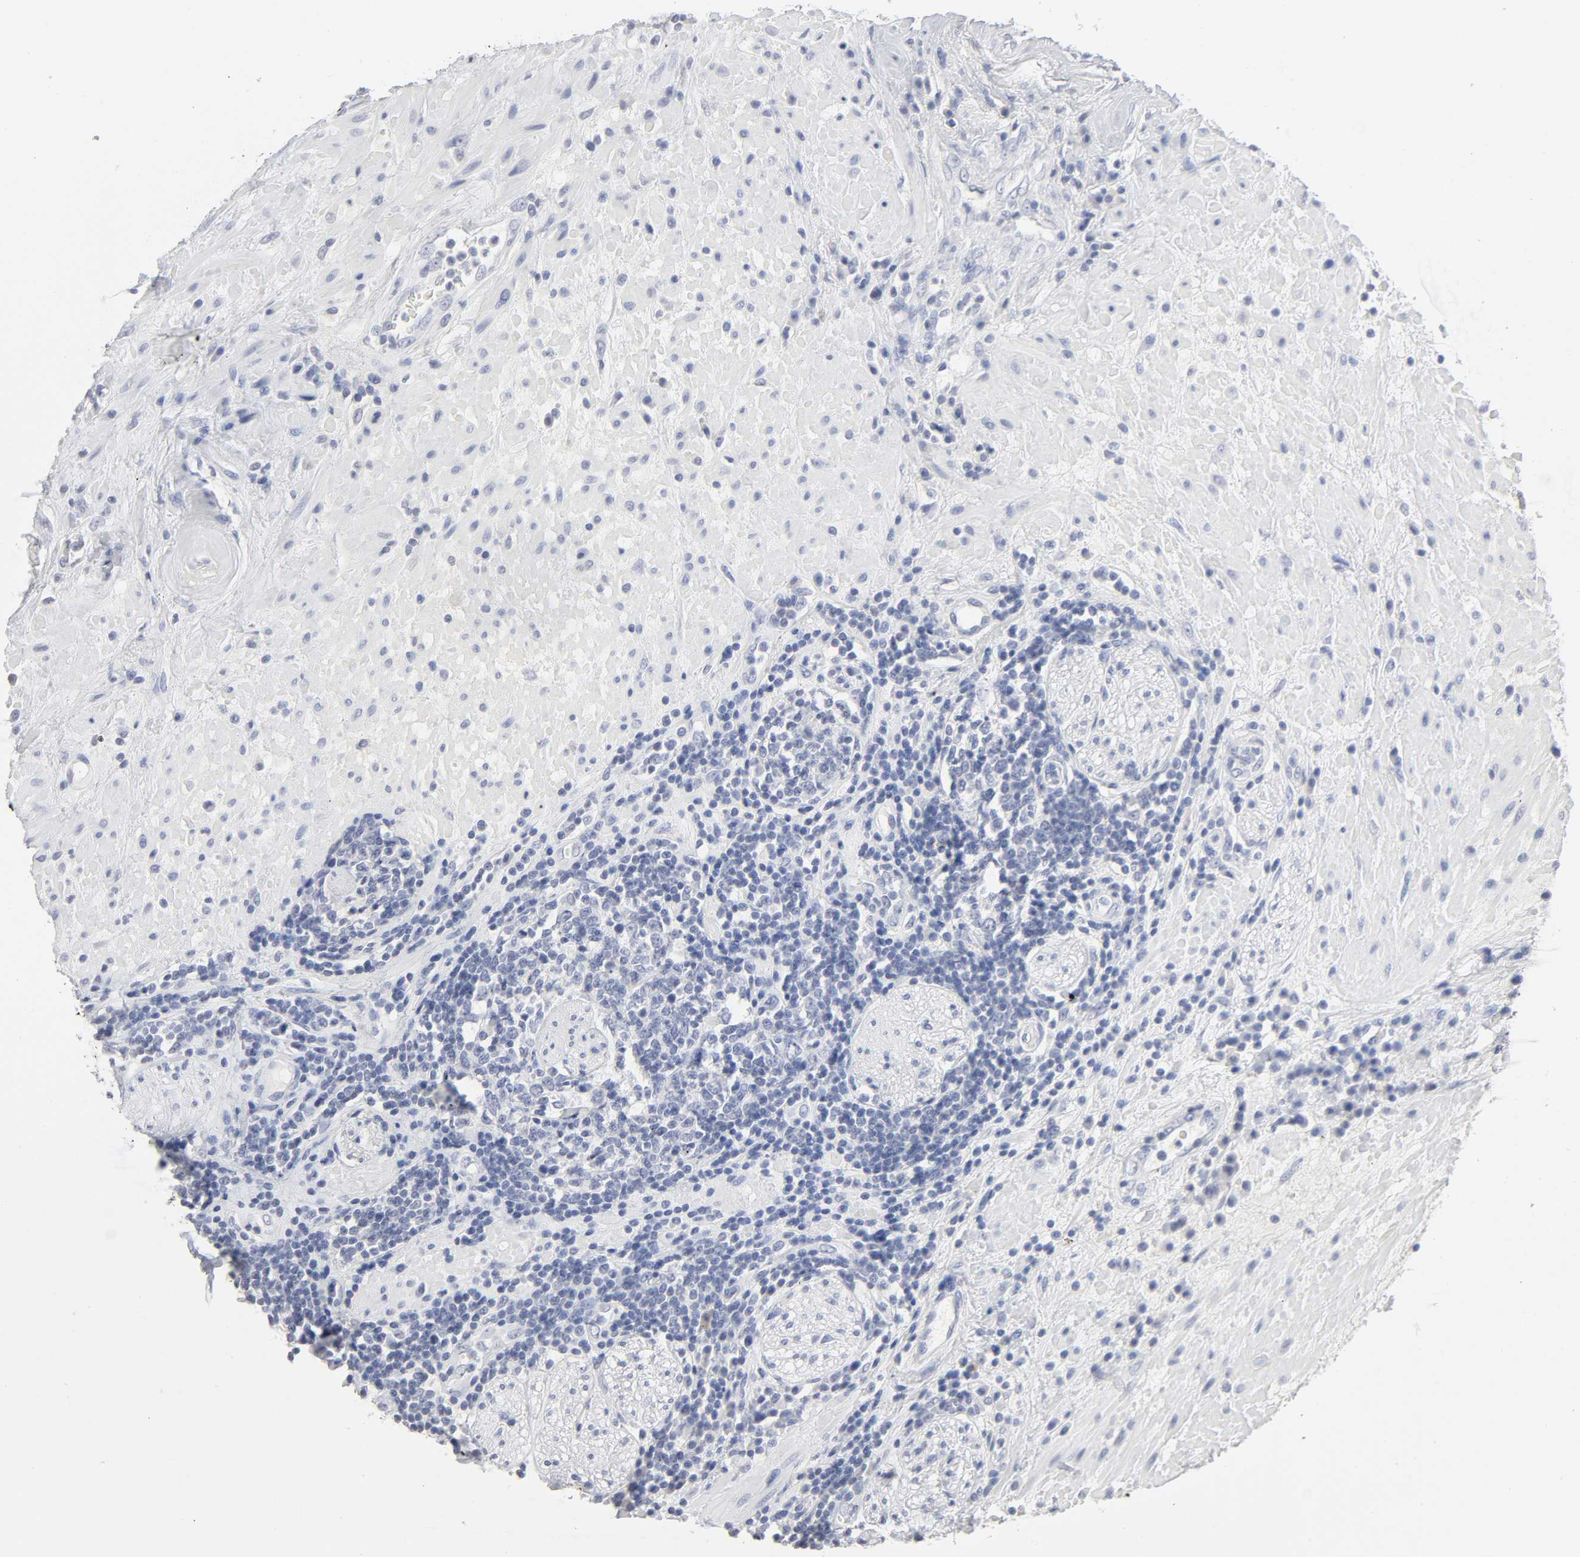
{"staining": {"intensity": "negative", "quantity": "none", "location": "none"}, "tissue": "seminal vesicle", "cell_type": "Glandular cells", "image_type": "normal", "snomed": [{"axis": "morphology", "description": "Normal tissue, NOS"}, {"axis": "topography", "description": "Seminal veicle"}], "caption": "High magnification brightfield microscopy of normal seminal vesicle stained with DAB (brown) and counterstained with hematoxylin (blue): glandular cells show no significant positivity.", "gene": "SLCO1B3", "patient": {"sex": "male", "age": 61}}